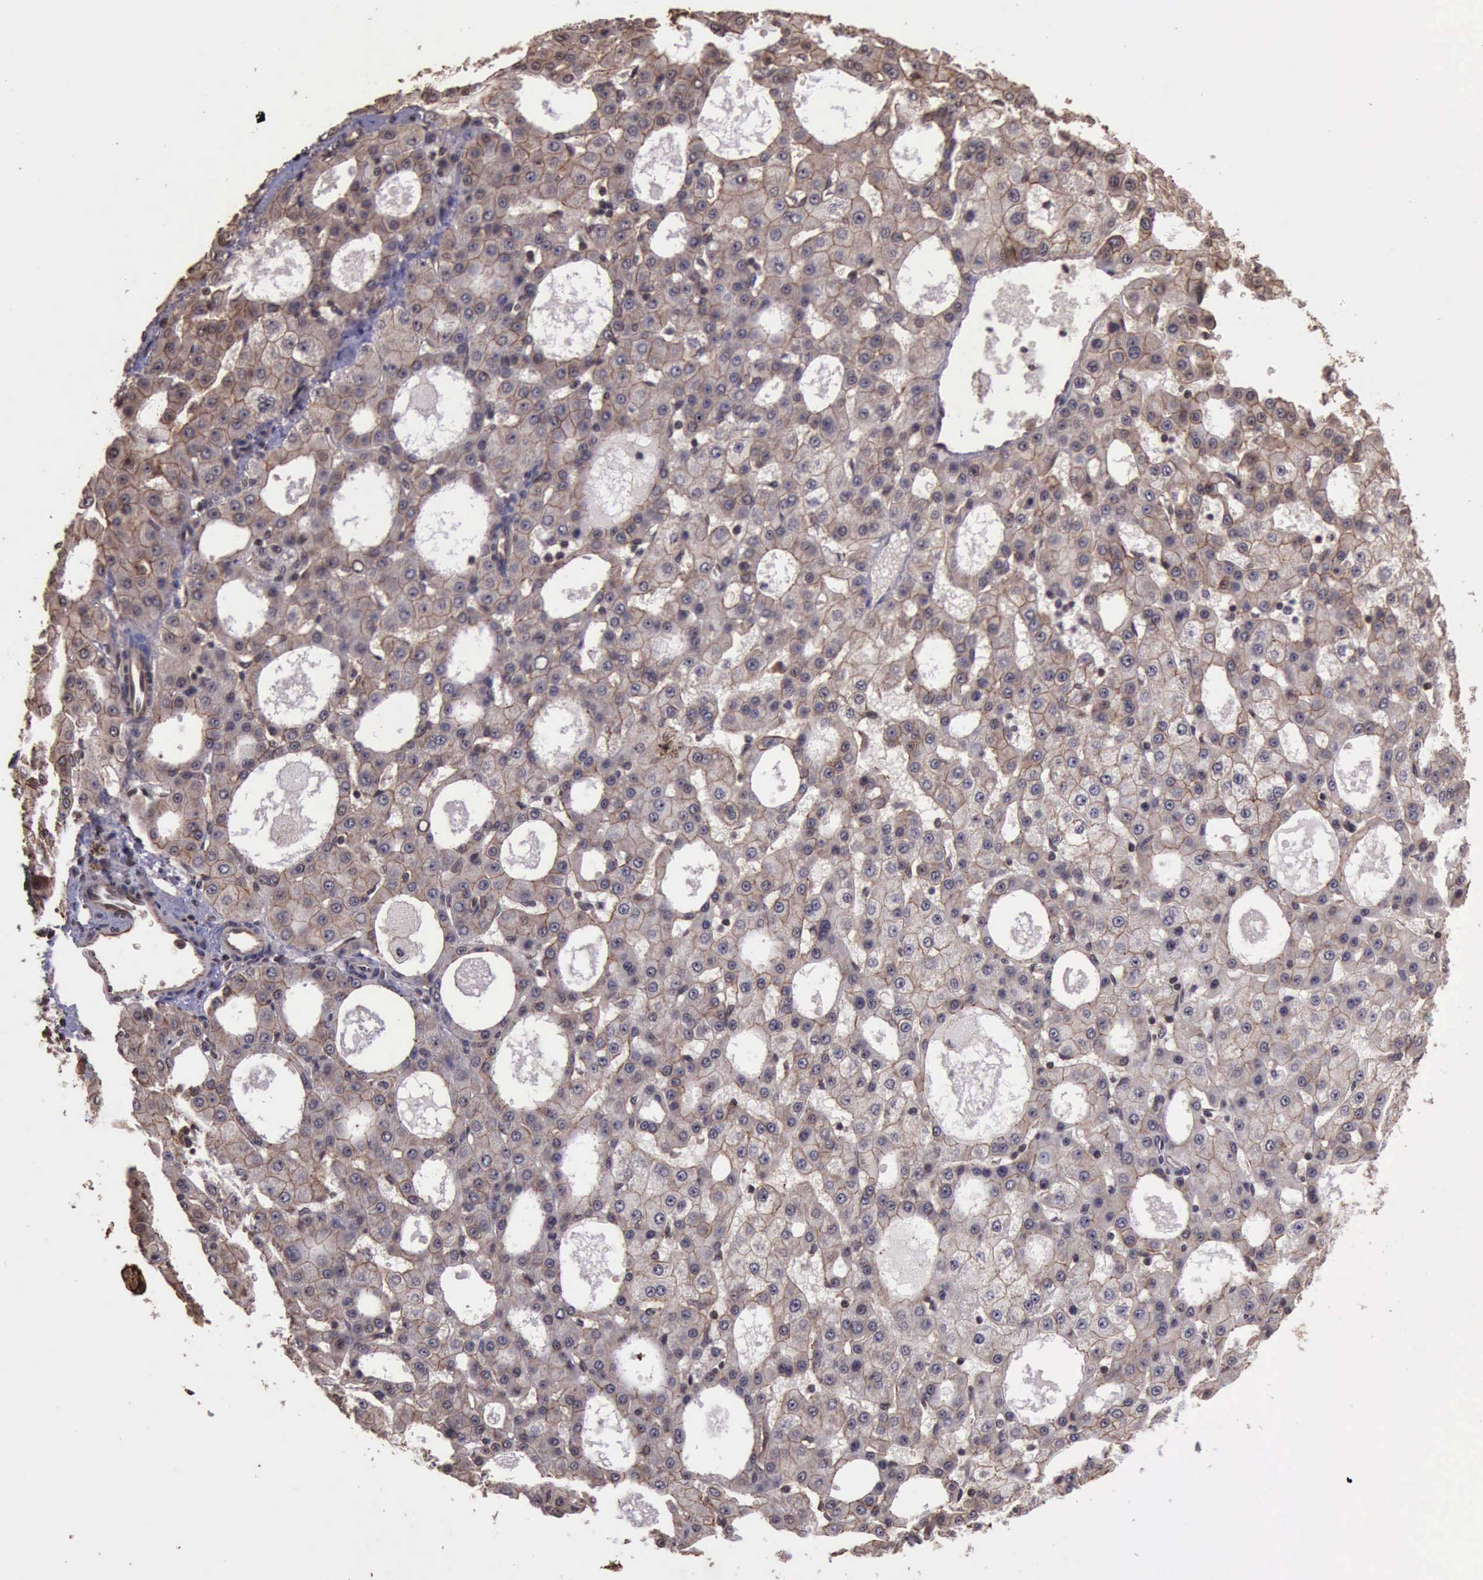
{"staining": {"intensity": "weak", "quantity": ">75%", "location": "cytoplasmic/membranous"}, "tissue": "liver cancer", "cell_type": "Tumor cells", "image_type": "cancer", "snomed": [{"axis": "morphology", "description": "Carcinoma, Hepatocellular, NOS"}, {"axis": "topography", "description": "Liver"}], "caption": "Liver cancer (hepatocellular carcinoma) stained with immunohistochemistry (IHC) exhibits weak cytoplasmic/membranous staining in approximately >75% of tumor cells.", "gene": "CTNNB1", "patient": {"sex": "male", "age": 47}}